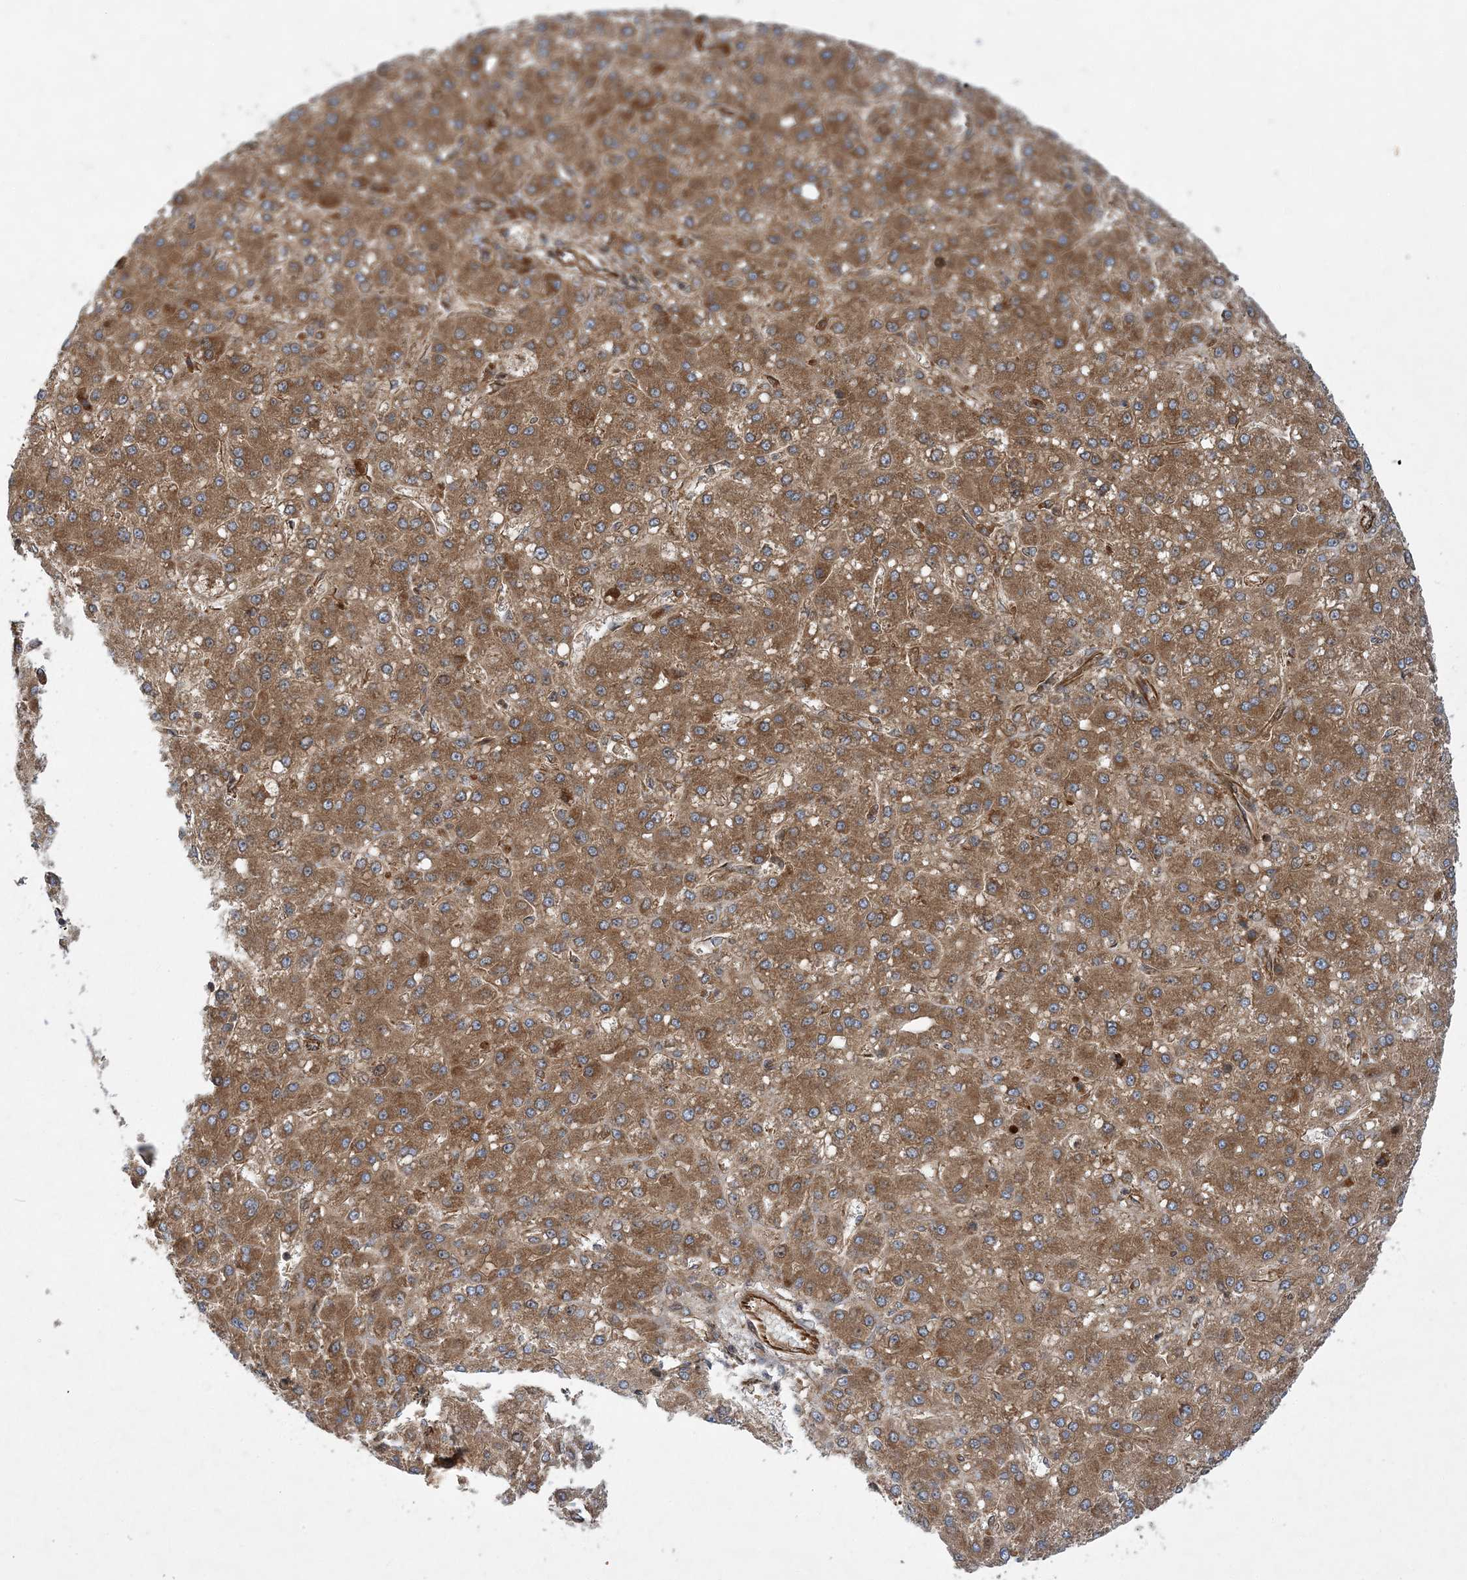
{"staining": {"intensity": "moderate", "quantity": ">75%", "location": "cytoplasmic/membranous"}, "tissue": "liver cancer", "cell_type": "Tumor cells", "image_type": "cancer", "snomed": [{"axis": "morphology", "description": "Carcinoma, Hepatocellular, NOS"}, {"axis": "topography", "description": "Liver"}], "caption": "This photomicrograph exhibits immunohistochemistry (IHC) staining of human hepatocellular carcinoma (liver), with medium moderate cytoplasmic/membranous positivity in approximately >75% of tumor cells.", "gene": "FAM114A2", "patient": {"sex": "male", "age": 67}}